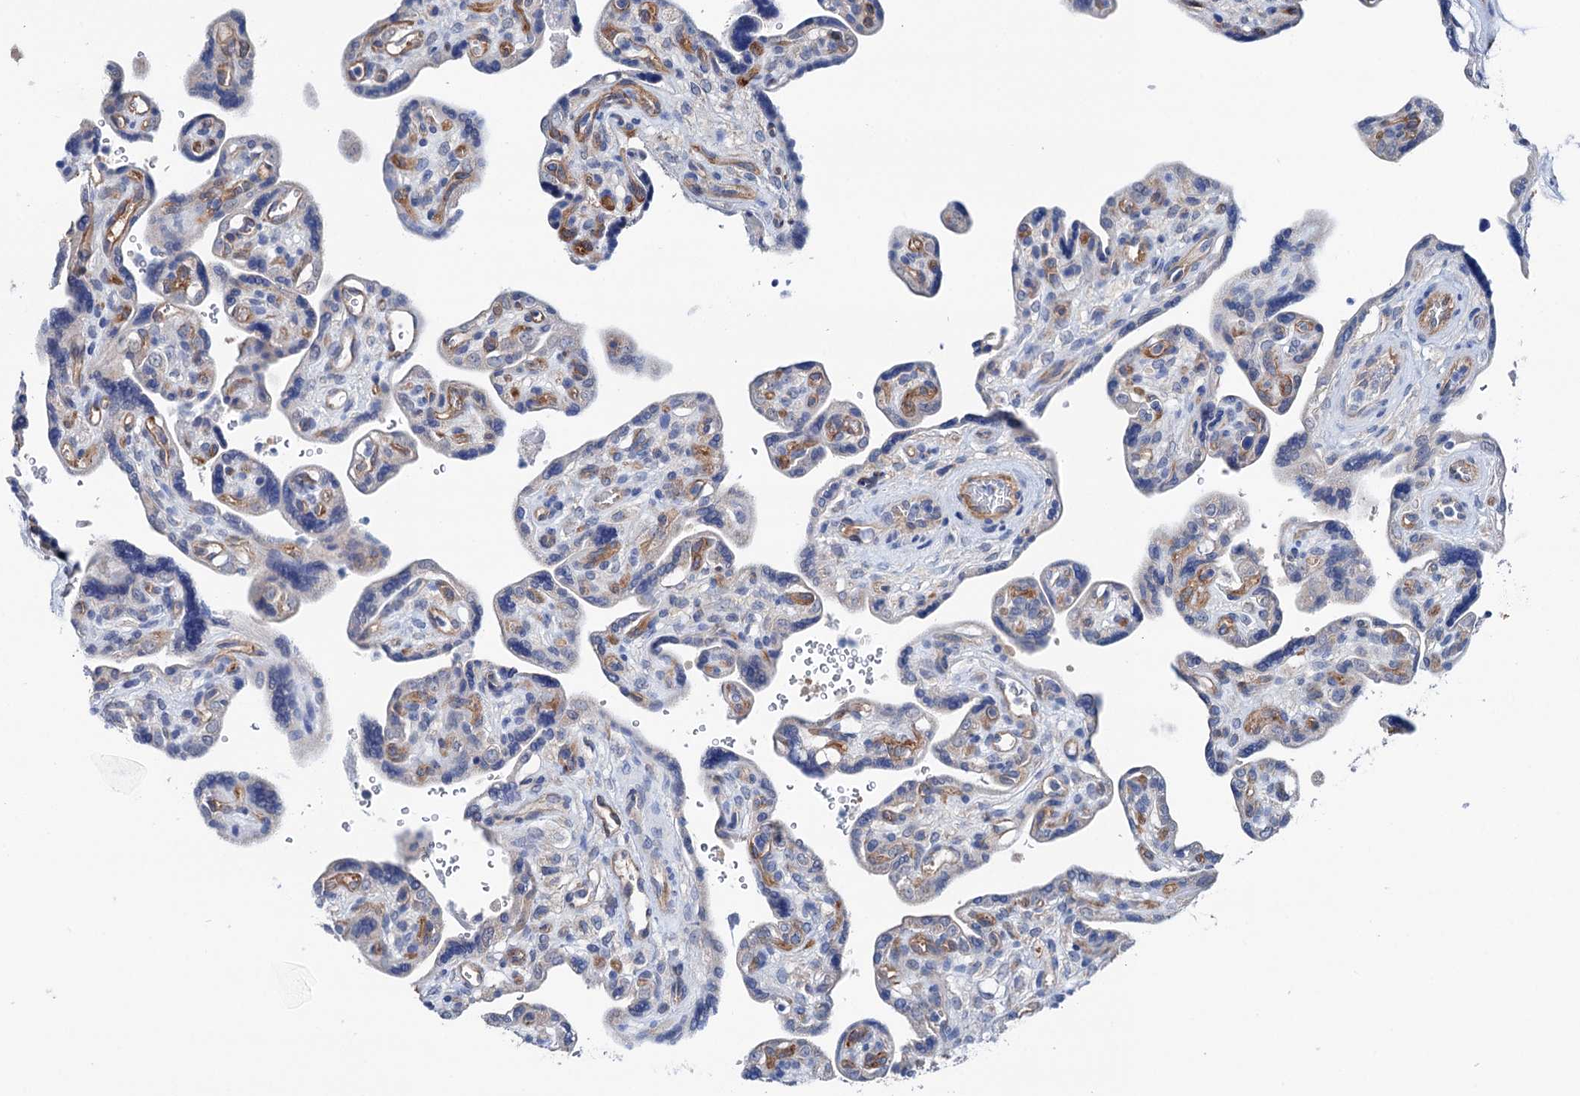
{"staining": {"intensity": "negative", "quantity": "none", "location": "none"}, "tissue": "placenta", "cell_type": "Trophoblastic cells", "image_type": "normal", "snomed": [{"axis": "morphology", "description": "Normal tissue, NOS"}, {"axis": "topography", "description": "Placenta"}], "caption": "Immunohistochemistry photomicrograph of benign placenta stained for a protein (brown), which shows no staining in trophoblastic cells.", "gene": "SHROOM1", "patient": {"sex": "female", "age": 39}}